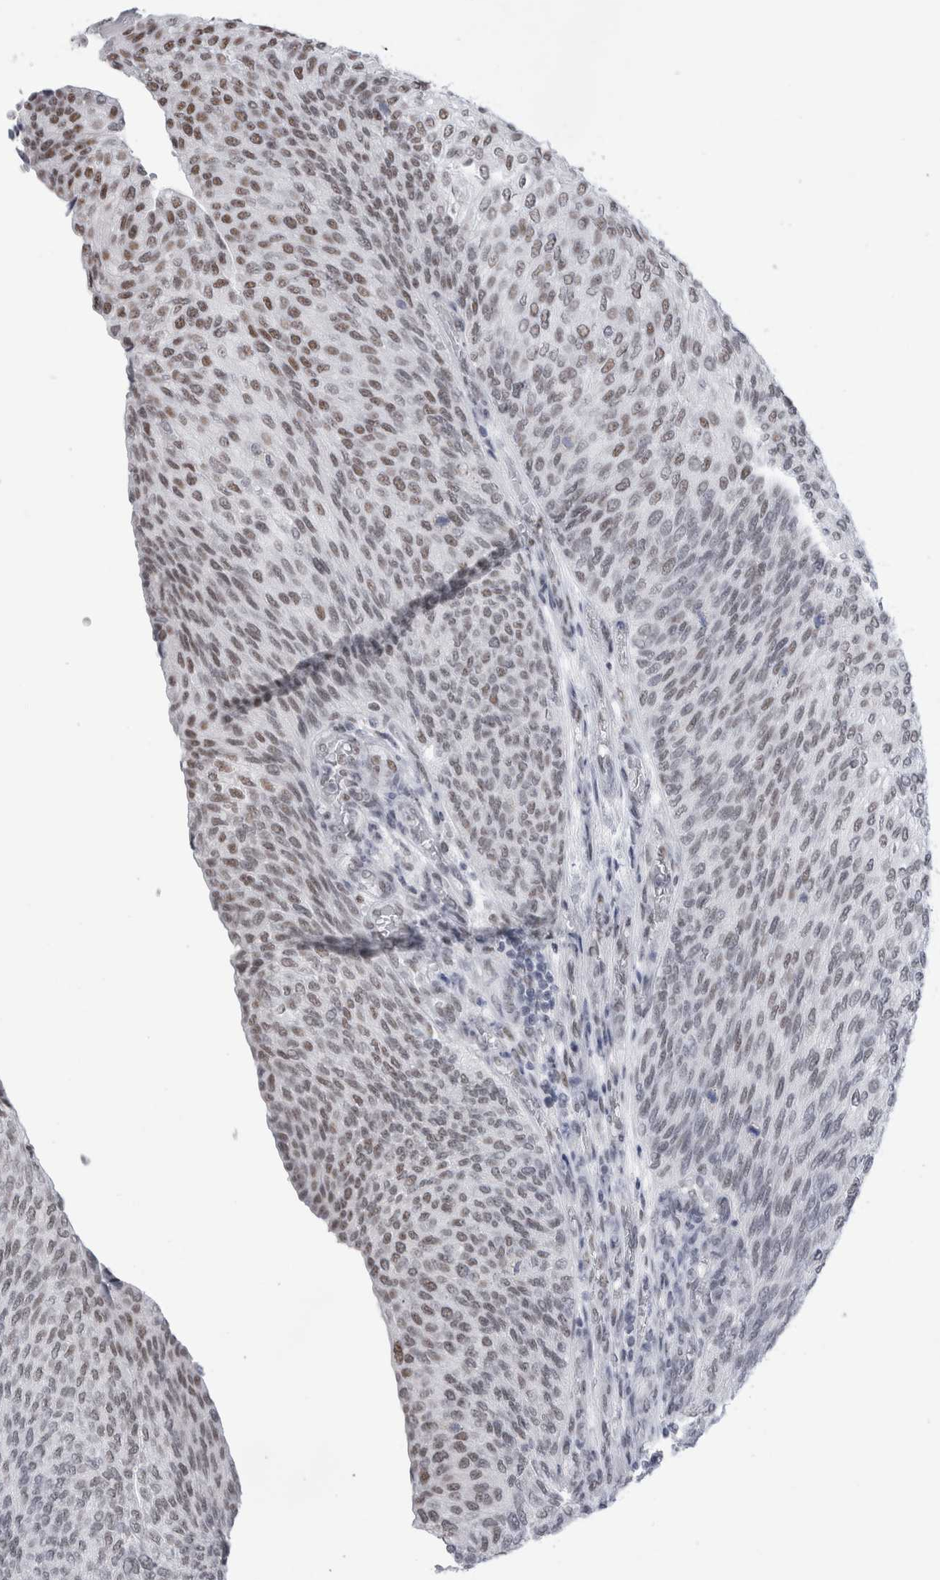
{"staining": {"intensity": "moderate", "quantity": "25%-75%", "location": "nuclear"}, "tissue": "urothelial cancer", "cell_type": "Tumor cells", "image_type": "cancer", "snomed": [{"axis": "morphology", "description": "Urothelial carcinoma, Low grade"}, {"axis": "topography", "description": "Urinary bladder"}], "caption": "Immunohistochemistry (DAB (3,3'-diaminobenzidine)) staining of low-grade urothelial carcinoma exhibits moderate nuclear protein positivity in approximately 25%-75% of tumor cells. The staining was performed using DAB (3,3'-diaminobenzidine) to visualize the protein expression in brown, while the nuclei were stained in blue with hematoxylin (Magnification: 20x).", "gene": "API5", "patient": {"sex": "female", "age": 79}}